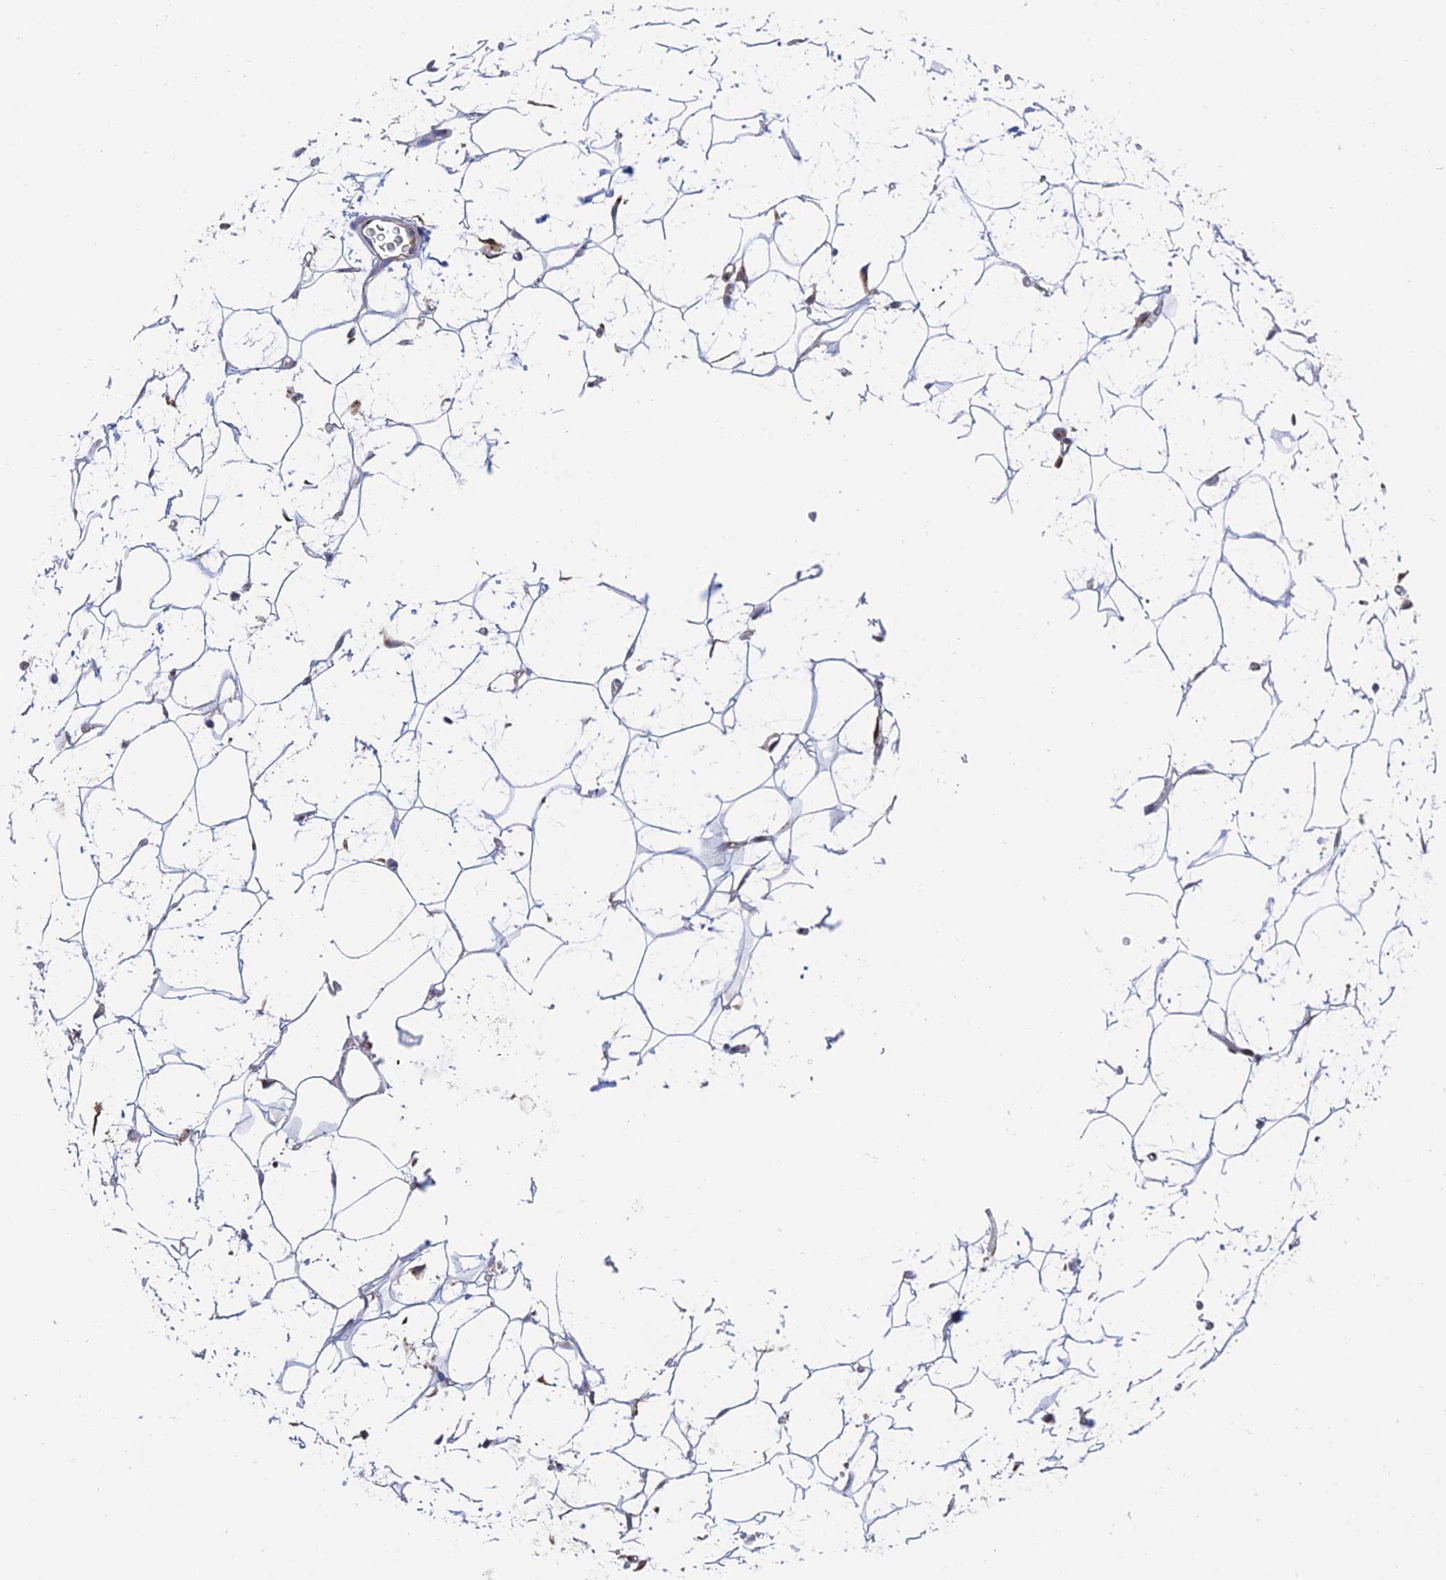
{"staining": {"intensity": "negative", "quantity": "none", "location": "none"}, "tissue": "adipose tissue", "cell_type": "Adipocytes", "image_type": "normal", "snomed": [{"axis": "morphology", "description": "Normal tissue, NOS"}, {"axis": "topography", "description": "Breast"}], "caption": "Immunohistochemical staining of normal adipose tissue displays no significant positivity in adipocytes.", "gene": "ENSG00000267561", "patient": {"sex": "female", "age": 26}}